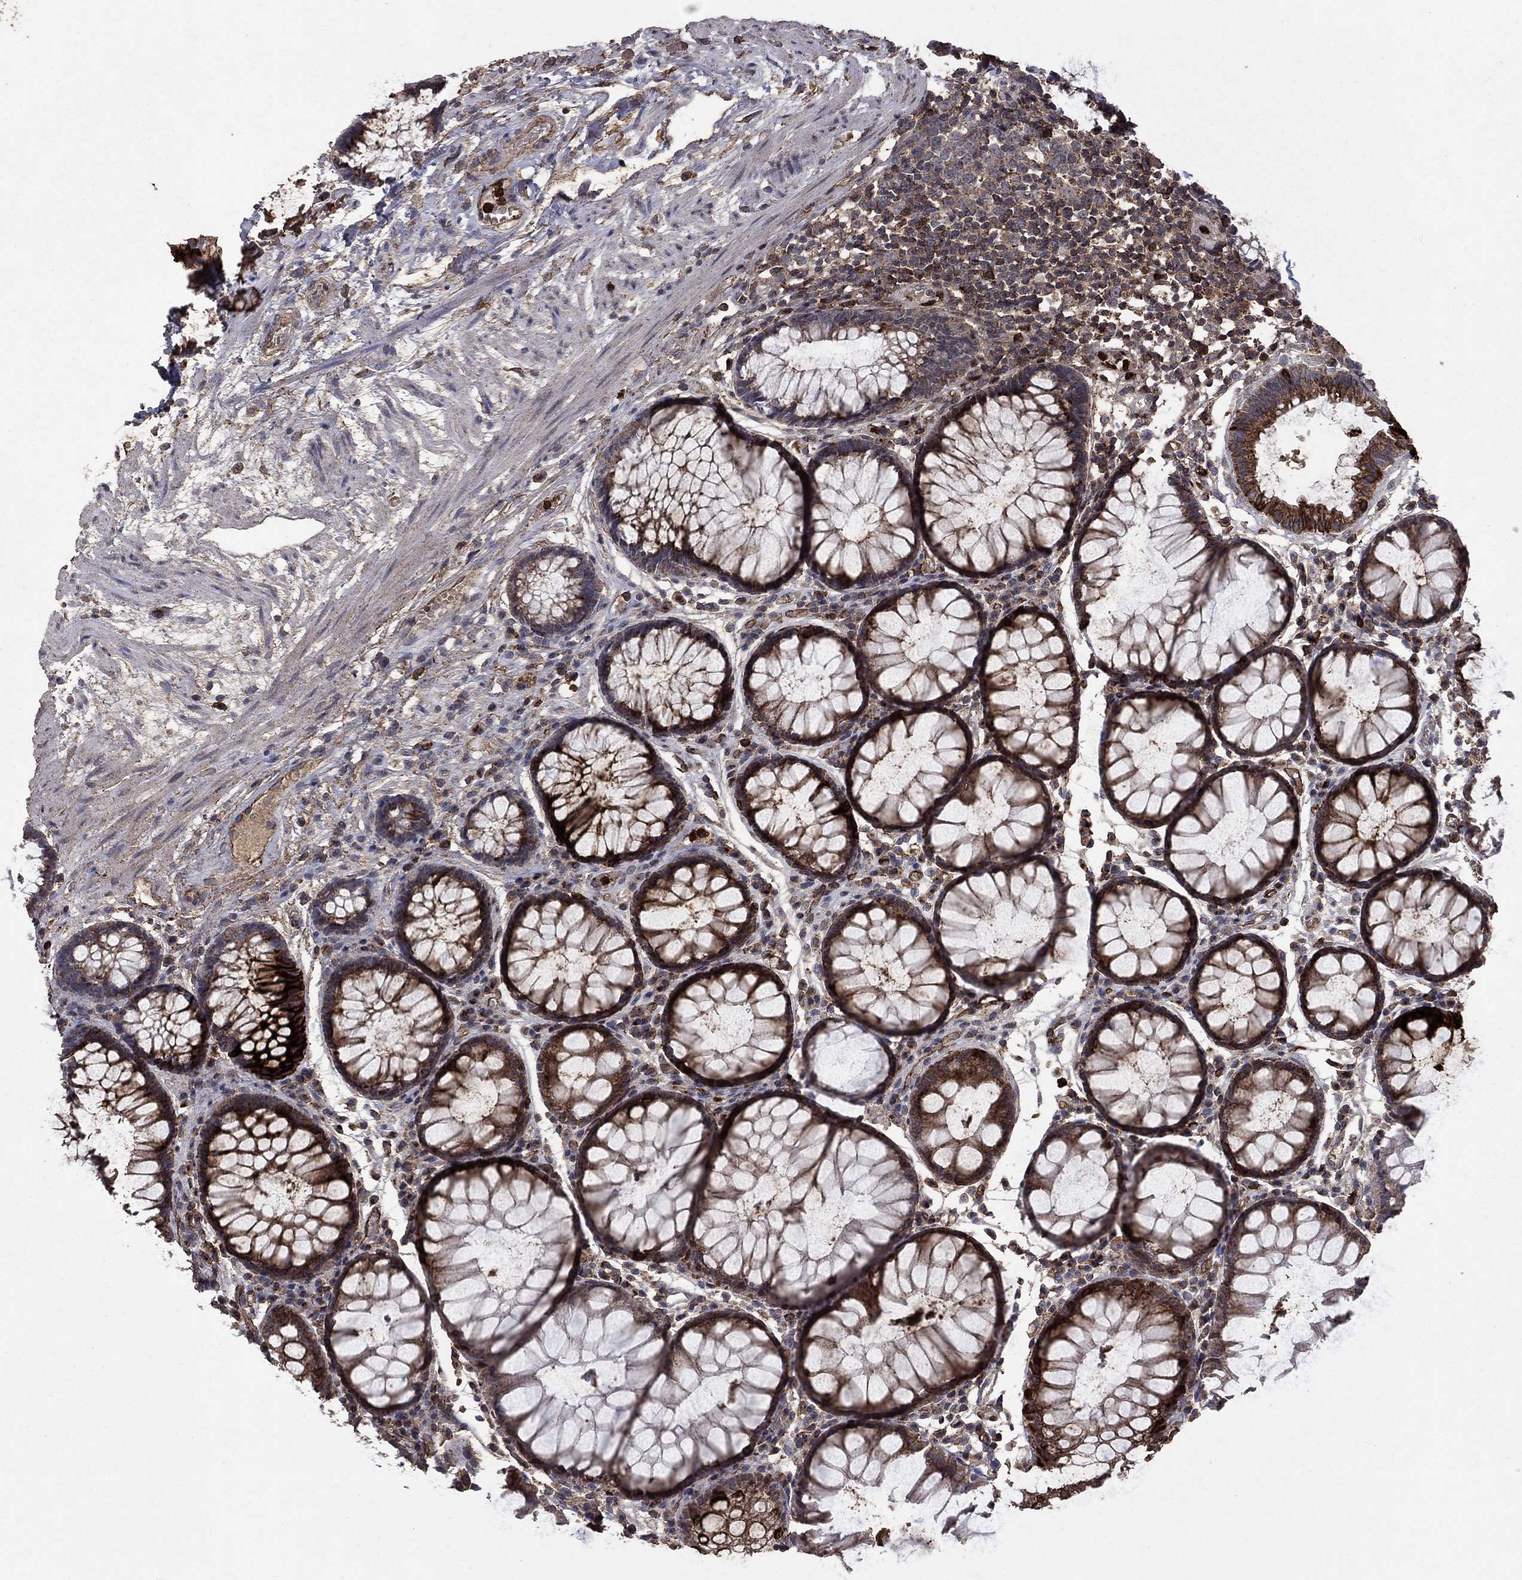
{"staining": {"intensity": "strong", "quantity": "25%-75%", "location": "cytoplasmic/membranous"}, "tissue": "rectum", "cell_type": "Glandular cells", "image_type": "normal", "snomed": [{"axis": "morphology", "description": "Normal tissue, NOS"}, {"axis": "topography", "description": "Rectum"}], "caption": "Glandular cells show strong cytoplasmic/membranous expression in about 25%-75% of cells in normal rectum.", "gene": "CD24", "patient": {"sex": "female", "age": 68}}